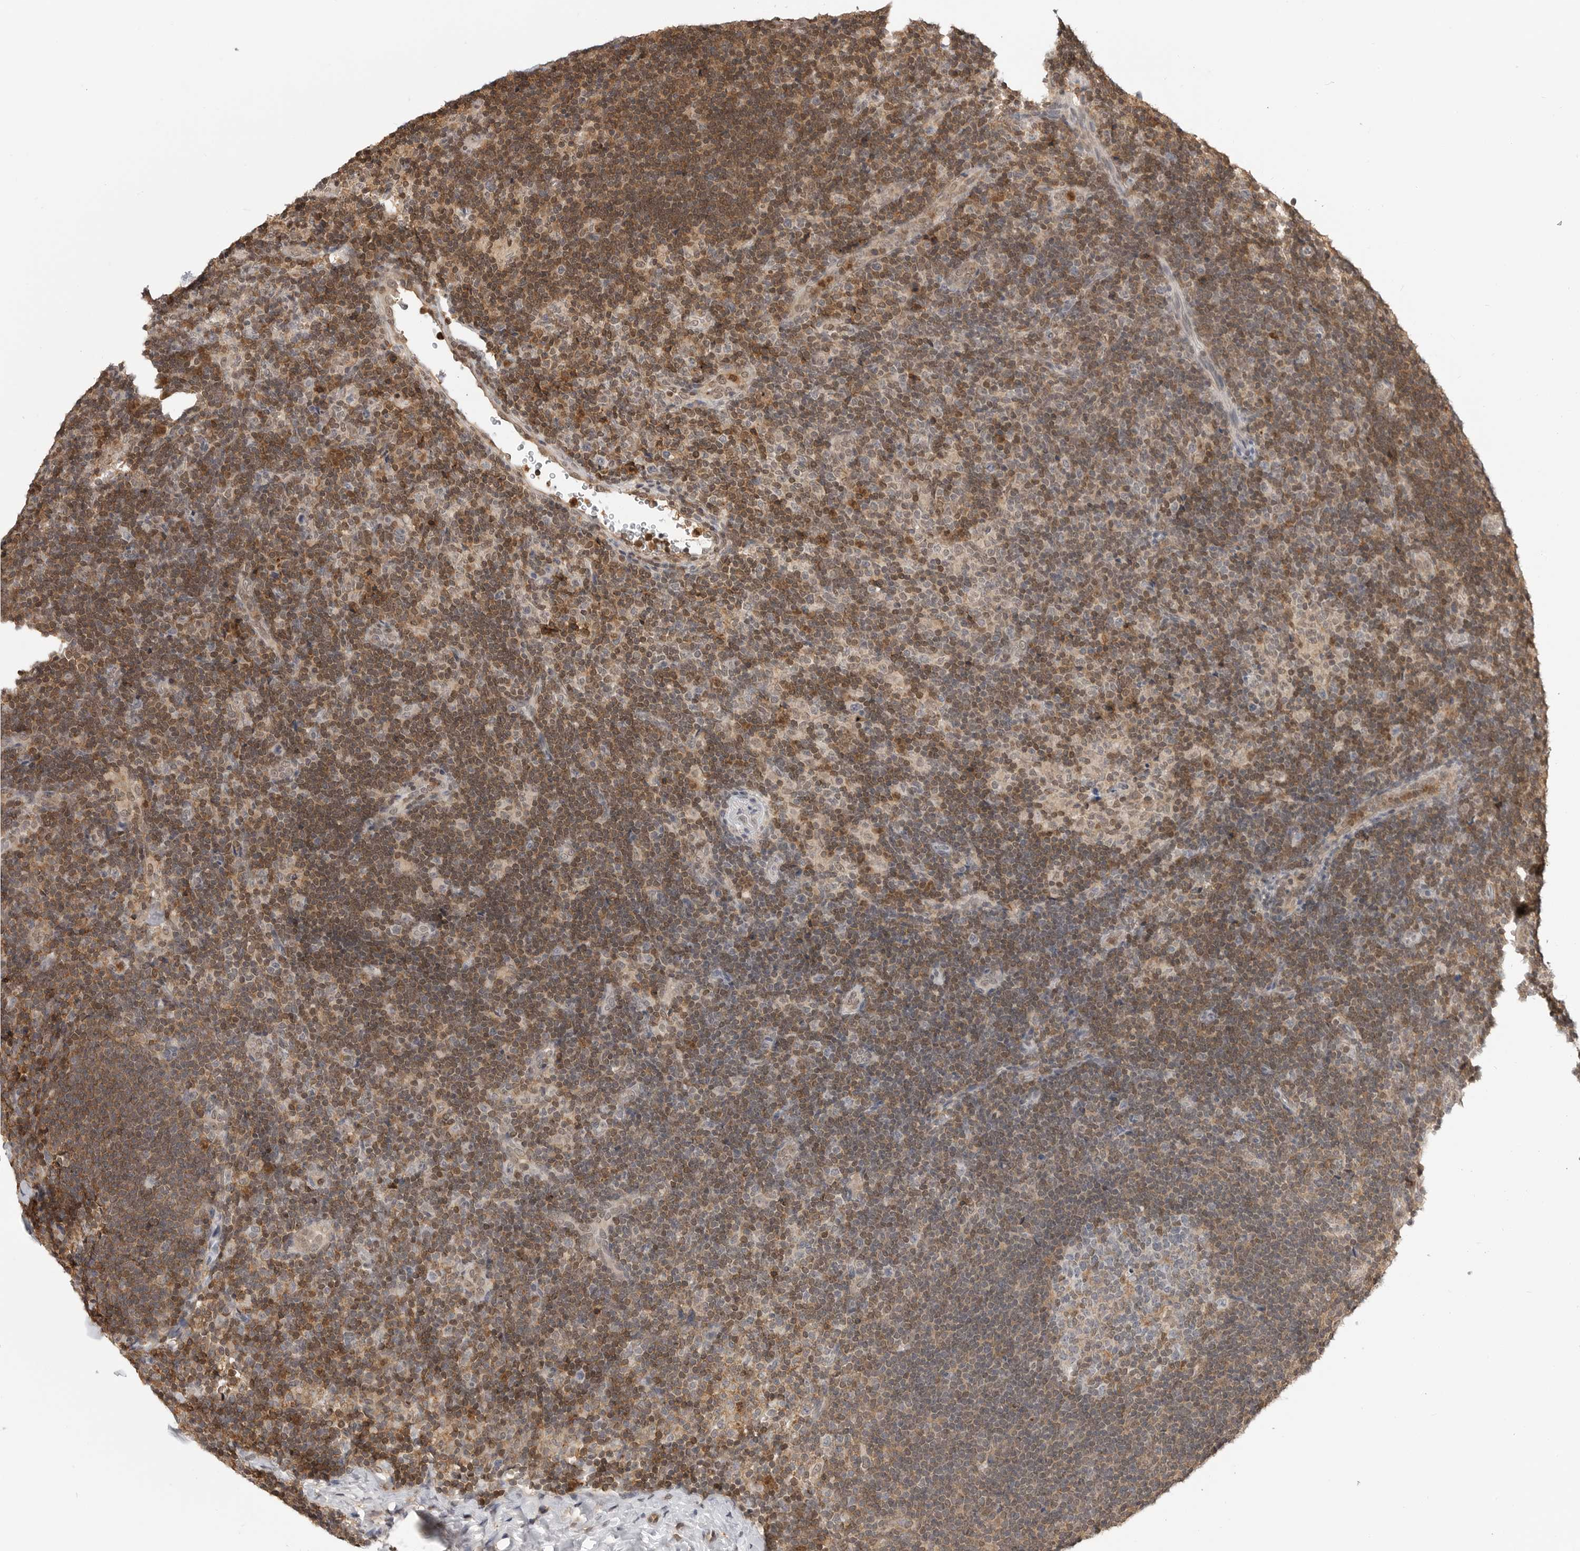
{"staining": {"intensity": "weak", "quantity": "<25%", "location": "cytoplasmic/membranous"}, "tissue": "lymph node", "cell_type": "Germinal center cells", "image_type": "normal", "snomed": [{"axis": "morphology", "description": "Normal tissue, NOS"}, {"axis": "topography", "description": "Lymph node"}], "caption": "Immunohistochemistry micrograph of unremarkable lymph node stained for a protein (brown), which exhibits no positivity in germinal center cells. (DAB (3,3'-diaminobenzidine) IHC with hematoxylin counter stain).", "gene": "ANXA11", "patient": {"sex": "female", "age": 22}}